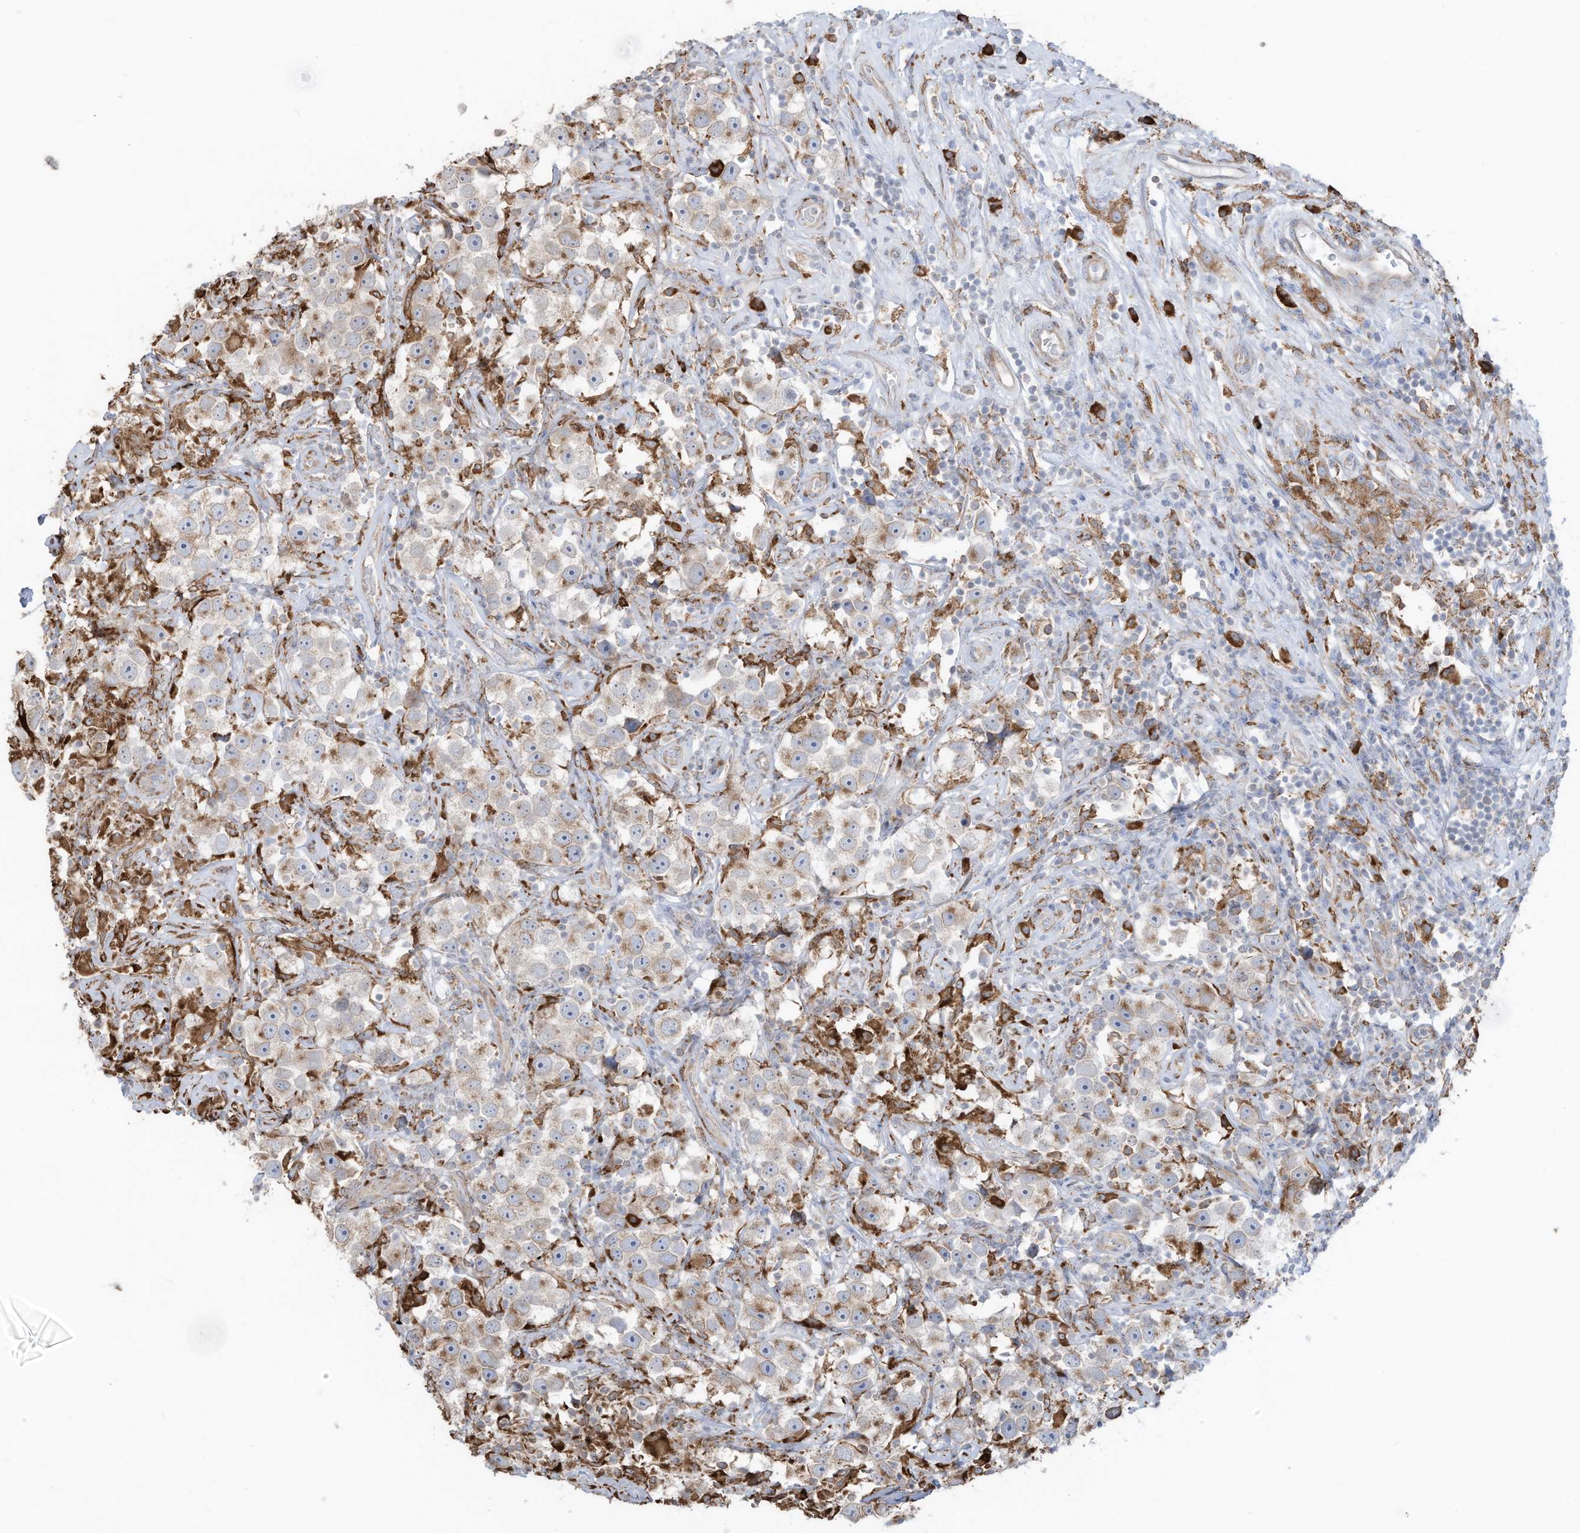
{"staining": {"intensity": "moderate", "quantity": "<25%", "location": "cytoplasmic/membranous"}, "tissue": "testis cancer", "cell_type": "Tumor cells", "image_type": "cancer", "snomed": [{"axis": "morphology", "description": "Seminoma, NOS"}, {"axis": "topography", "description": "Testis"}], "caption": "An immunohistochemistry (IHC) histopathology image of tumor tissue is shown. Protein staining in brown shows moderate cytoplasmic/membranous positivity in seminoma (testis) within tumor cells.", "gene": "ZNF354C", "patient": {"sex": "male", "age": 49}}